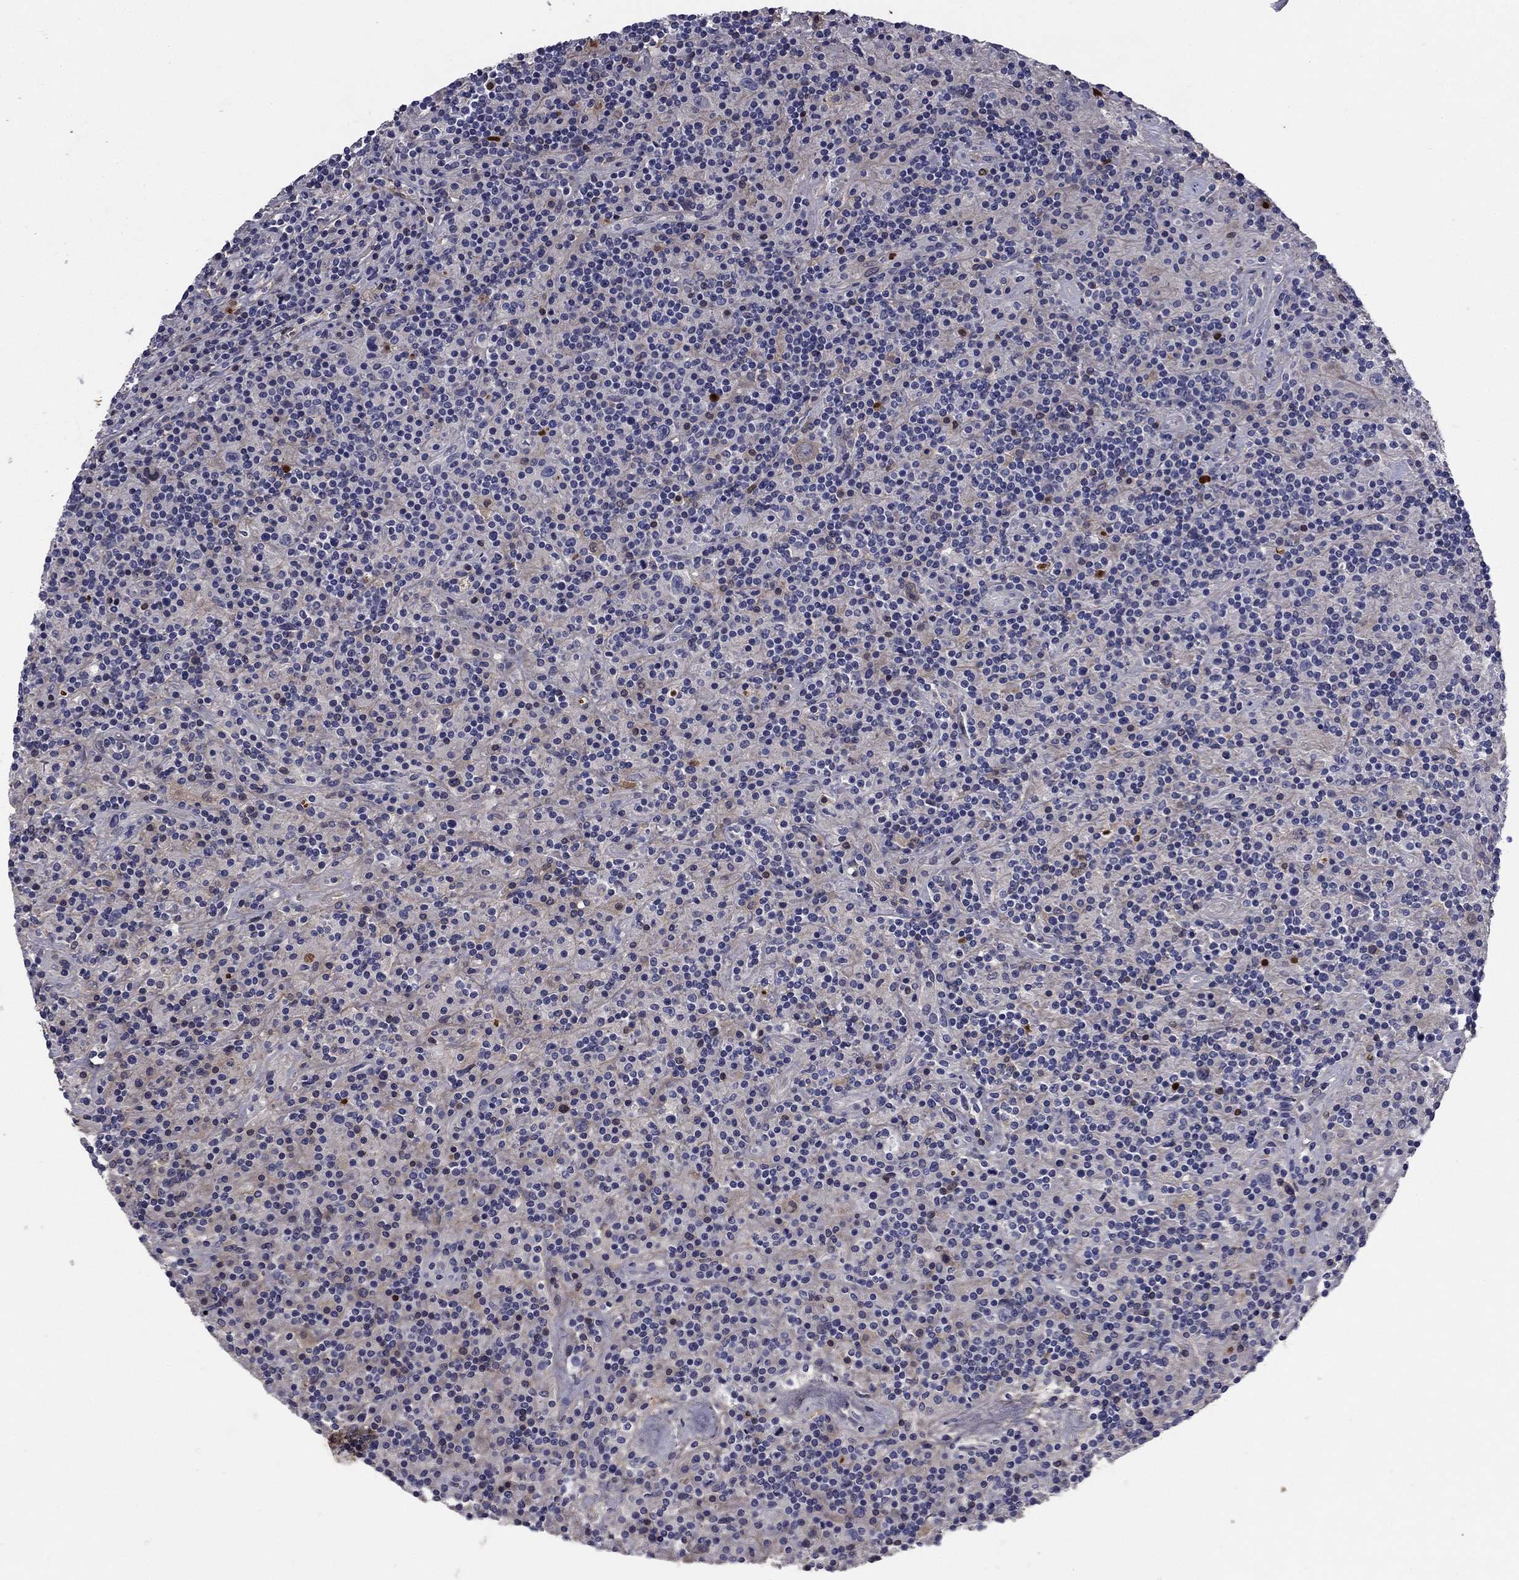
{"staining": {"intensity": "negative", "quantity": "none", "location": "none"}, "tissue": "lymphoma", "cell_type": "Tumor cells", "image_type": "cancer", "snomed": [{"axis": "morphology", "description": "Hodgkin's disease, NOS"}, {"axis": "topography", "description": "Lymph node"}], "caption": "A micrograph of lymphoma stained for a protein reveals no brown staining in tumor cells.", "gene": "COL2A1", "patient": {"sex": "male", "age": 70}}